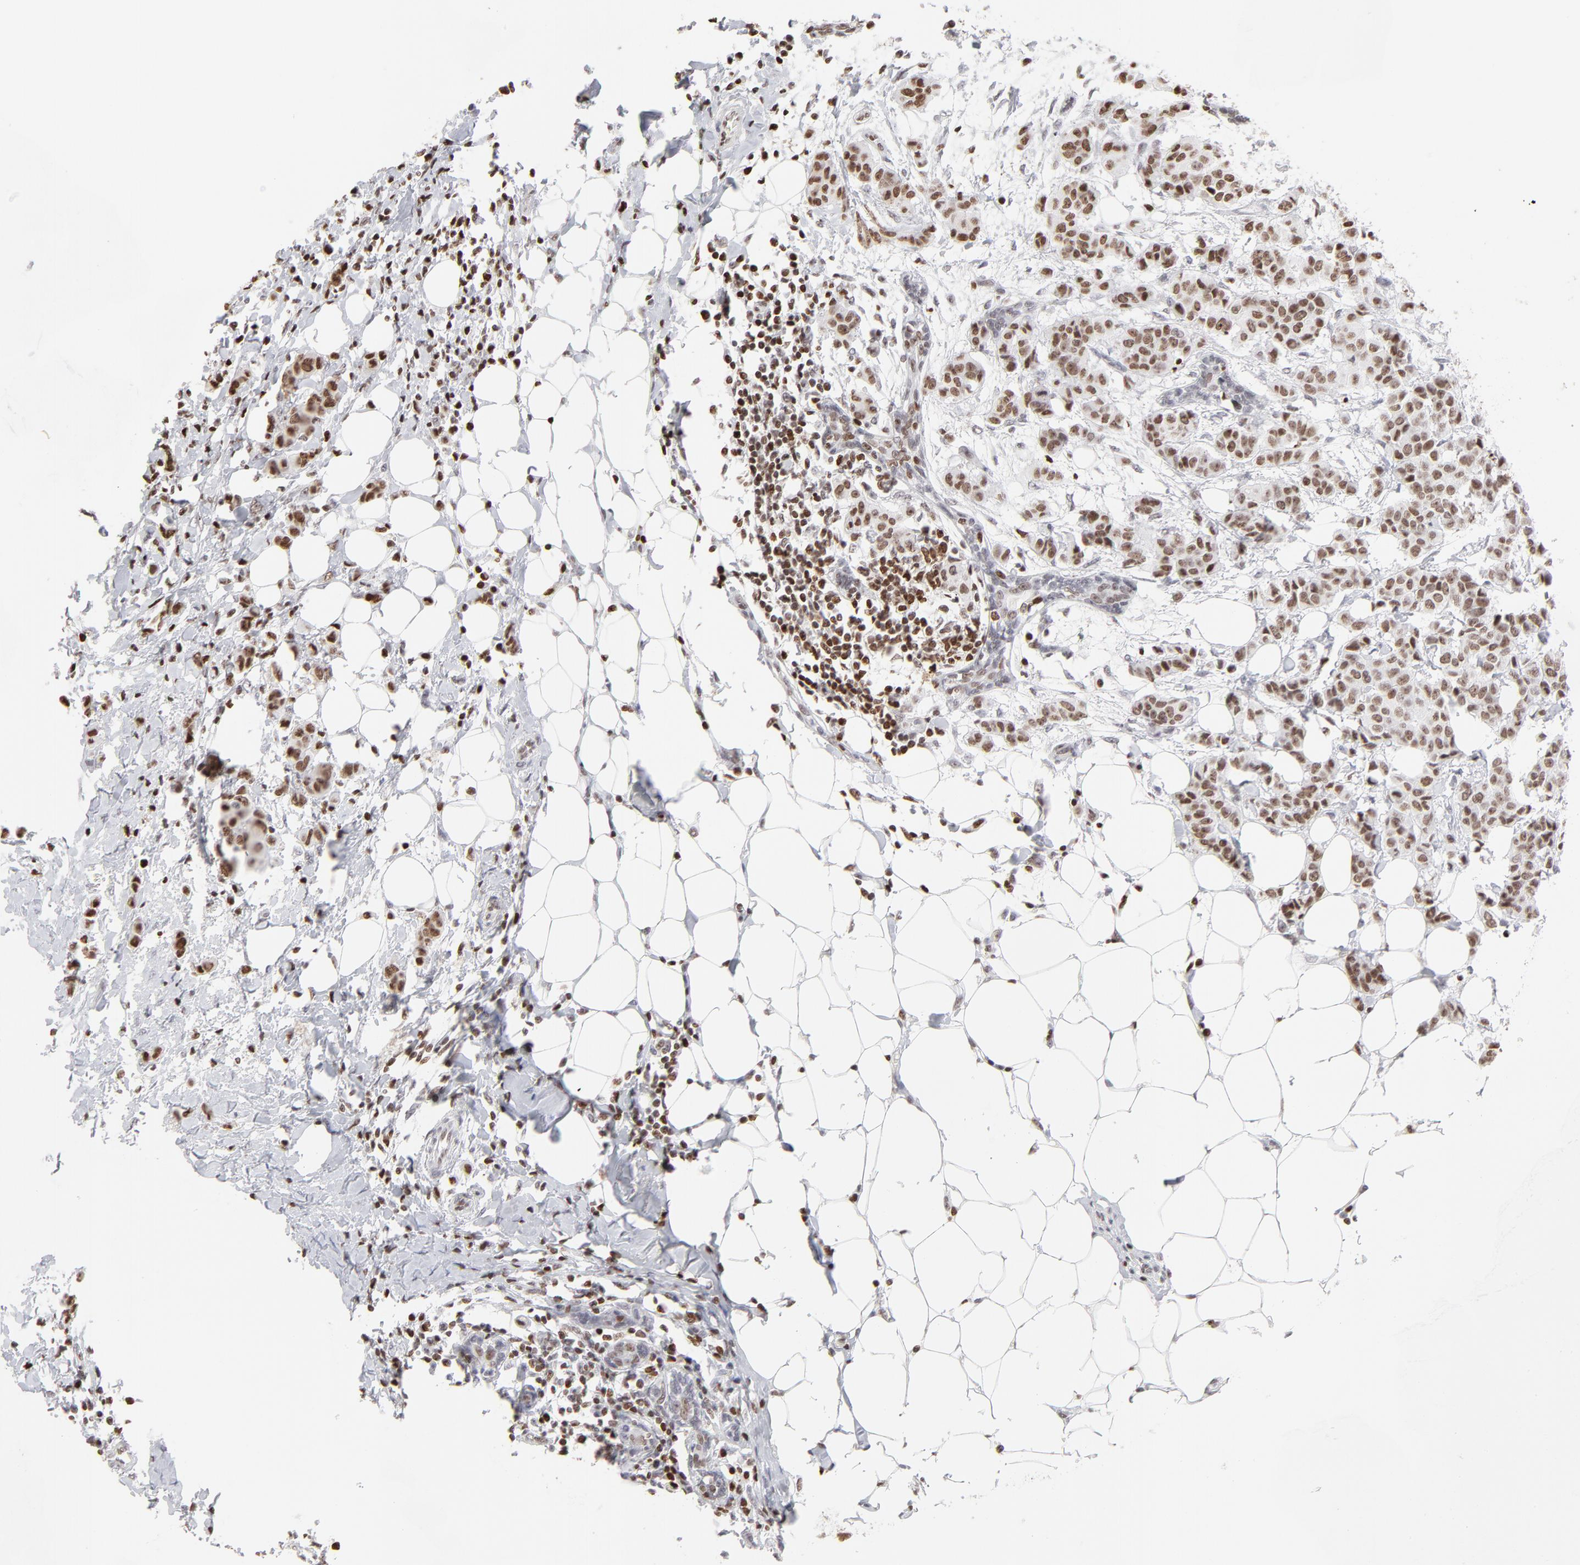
{"staining": {"intensity": "strong", "quantity": "25%-75%", "location": "nuclear"}, "tissue": "breast cancer", "cell_type": "Tumor cells", "image_type": "cancer", "snomed": [{"axis": "morphology", "description": "Duct carcinoma"}, {"axis": "topography", "description": "Breast"}], "caption": "Human breast invasive ductal carcinoma stained with a brown dye displays strong nuclear positive positivity in about 25%-75% of tumor cells.", "gene": "PARP1", "patient": {"sex": "female", "age": 40}}